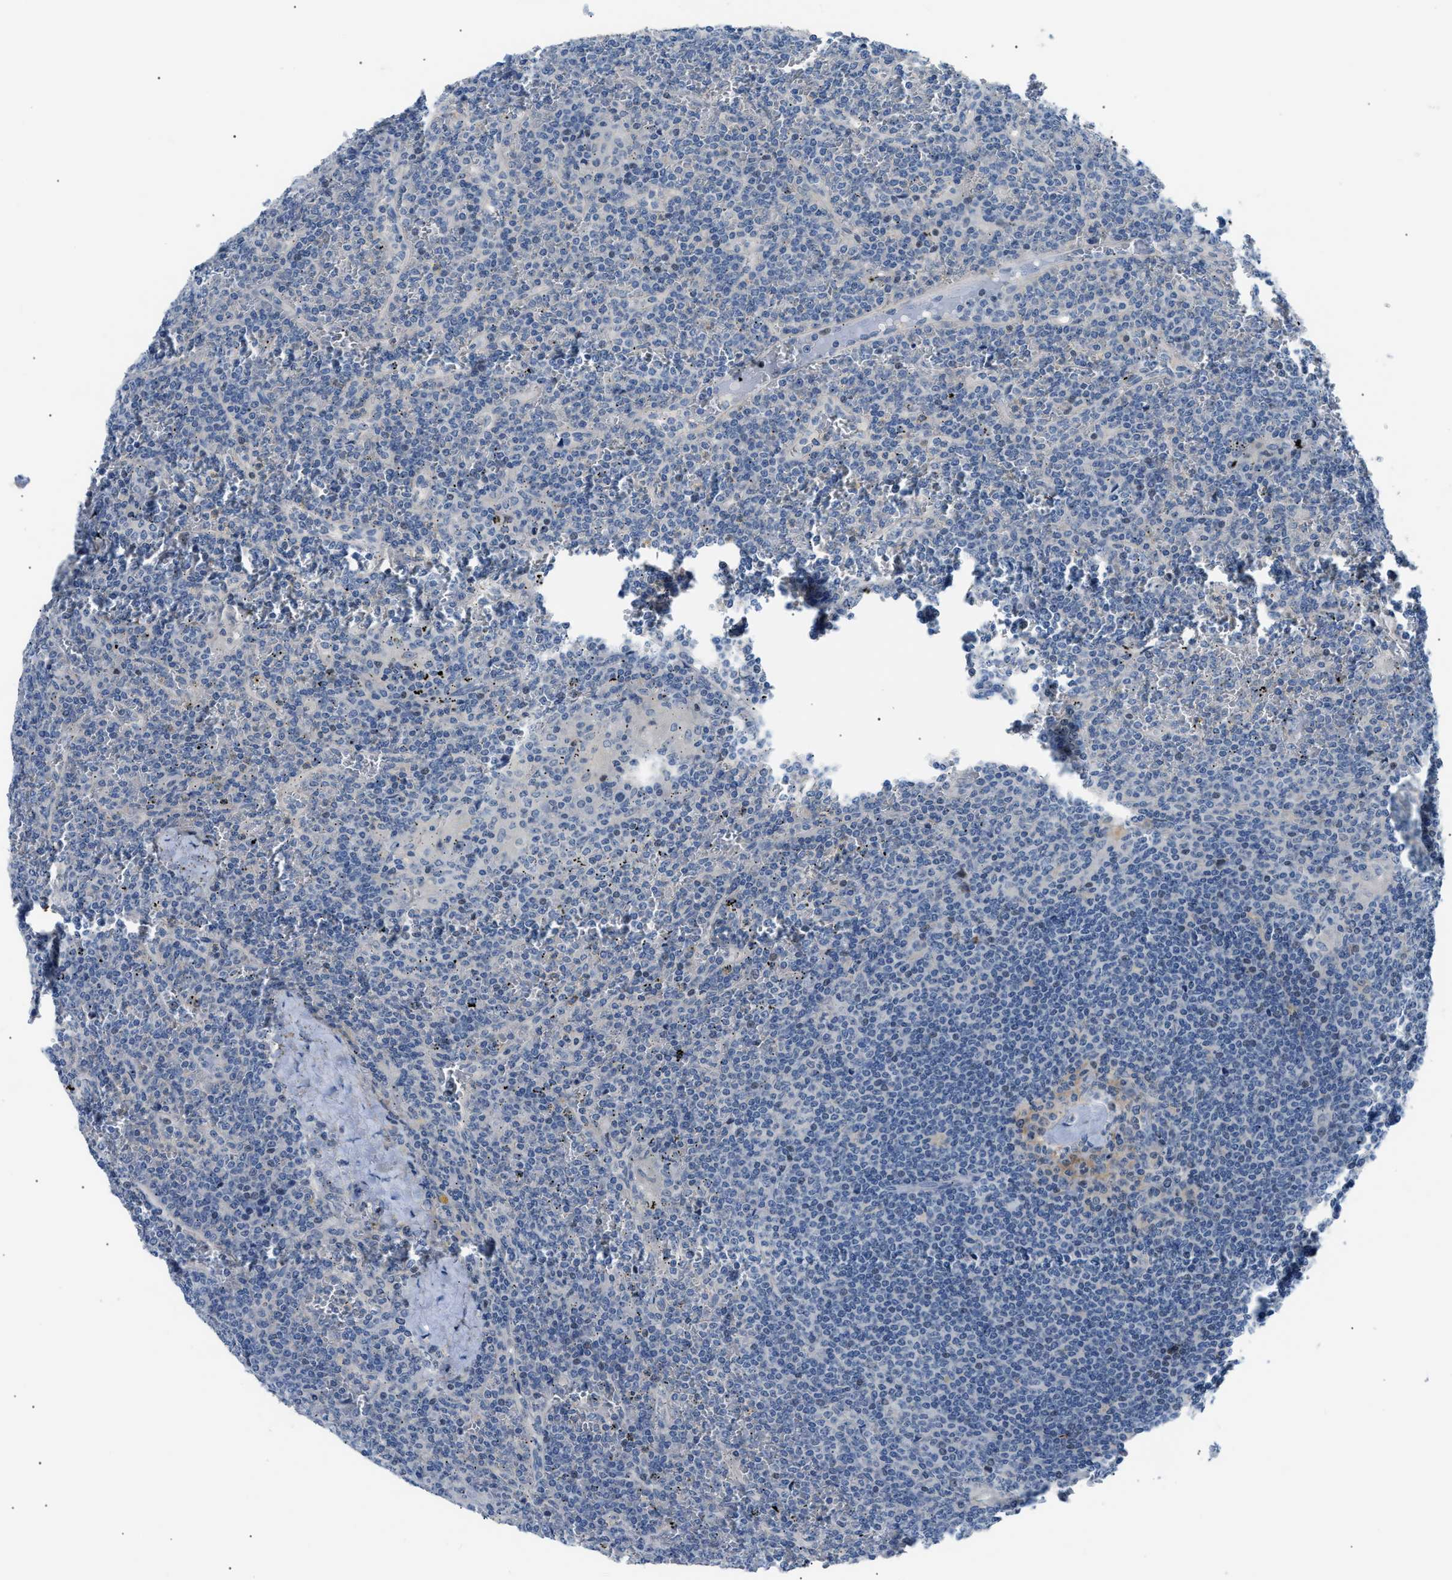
{"staining": {"intensity": "weak", "quantity": "<25%", "location": "nuclear"}, "tissue": "lymphoma", "cell_type": "Tumor cells", "image_type": "cancer", "snomed": [{"axis": "morphology", "description": "Malignant lymphoma, non-Hodgkin's type, Low grade"}, {"axis": "topography", "description": "Spleen"}], "caption": "A high-resolution histopathology image shows IHC staining of malignant lymphoma, non-Hodgkin's type (low-grade), which shows no significant positivity in tumor cells. (Brightfield microscopy of DAB (3,3'-diaminobenzidine) immunohistochemistry (IHC) at high magnification).", "gene": "FDCSP", "patient": {"sex": "female", "age": 19}}